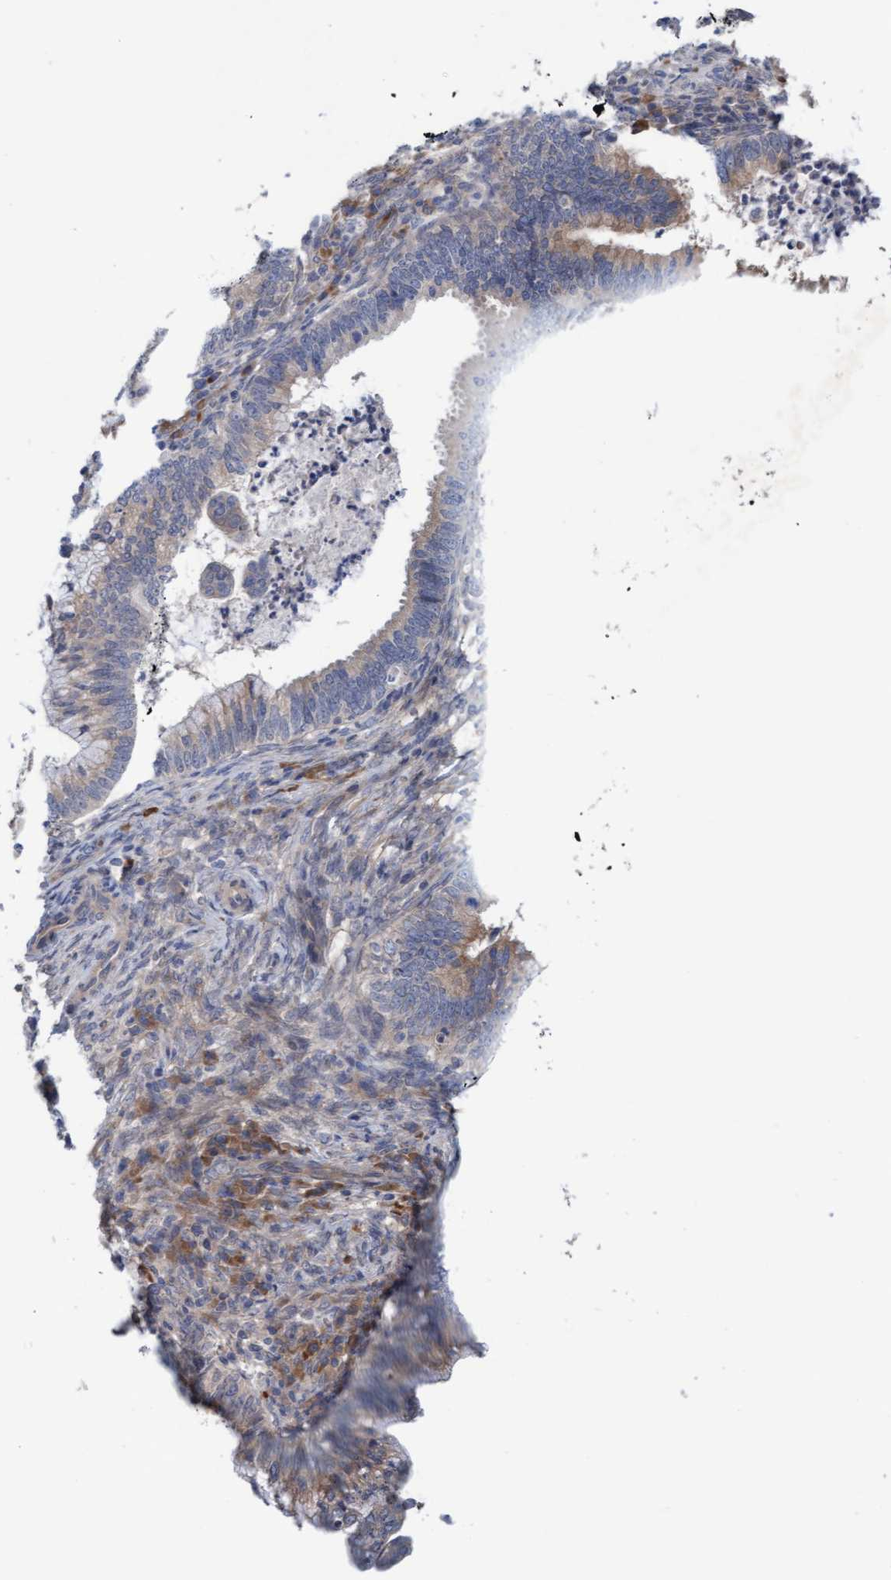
{"staining": {"intensity": "weak", "quantity": ">75%", "location": "cytoplasmic/membranous"}, "tissue": "cervical cancer", "cell_type": "Tumor cells", "image_type": "cancer", "snomed": [{"axis": "morphology", "description": "Adenocarcinoma, NOS"}, {"axis": "topography", "description": "Cervix"}], "caption": "Immunohistochemical staining of cervical cancer demonstrates low levels of weak cytoplasmic/membranous protein staining in about >75% of tumor cells.", "gene": "PLCD1", "patient": {"sex": "female", "age": 36}}